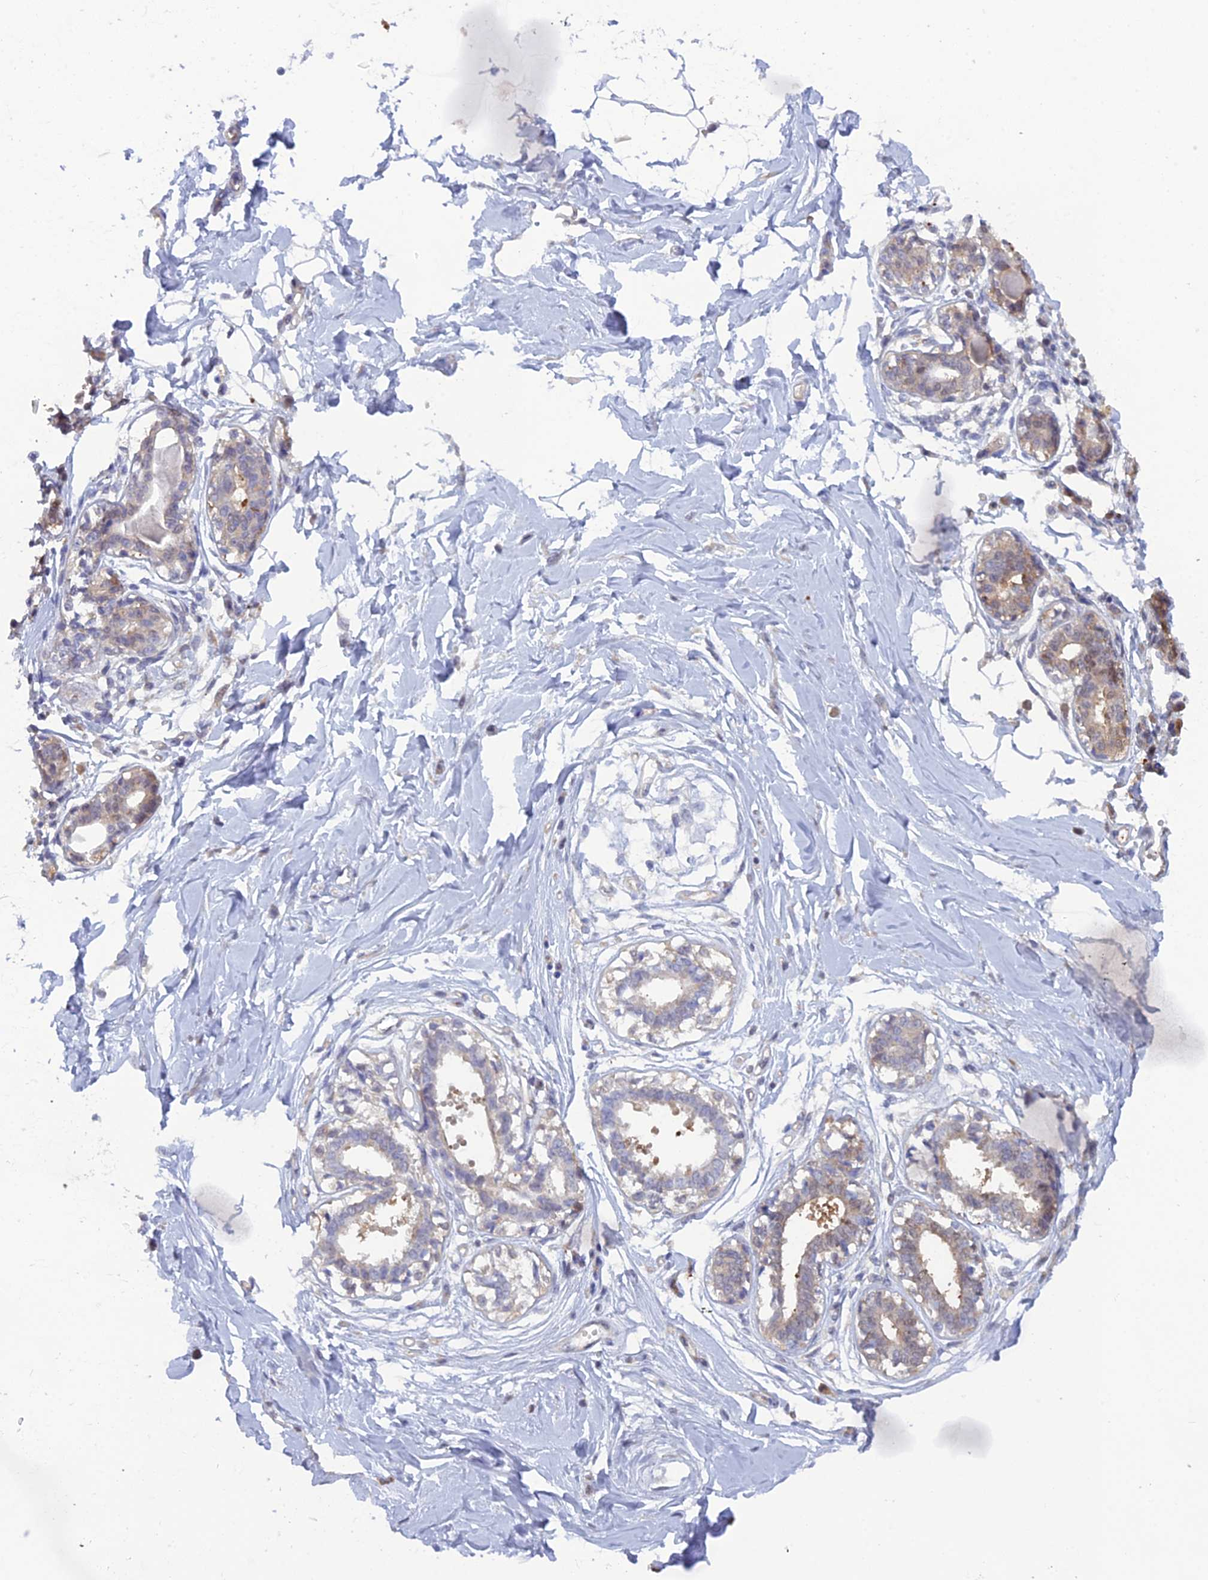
{"staining": {"intensity": "weak", "quantity": ">75%", "location": "cytoplasmic/membranous"}, "tissue": "breast", "cell_type": "Adipocytes", "image_type": "normal", "snomed": [{"axis": "morphology", "description": "Normal tissue, NOS"}, {"axis": "topography", "description": "Breast"}], "caption": "An image showing weak cytoplasmic/membranous positivity in approximately >75% of adipocytes in benign breast, as visualized by brown immunohistochemical staining.", "gene": "HINT1", "patient": {"sex": "female", "age": 45}}